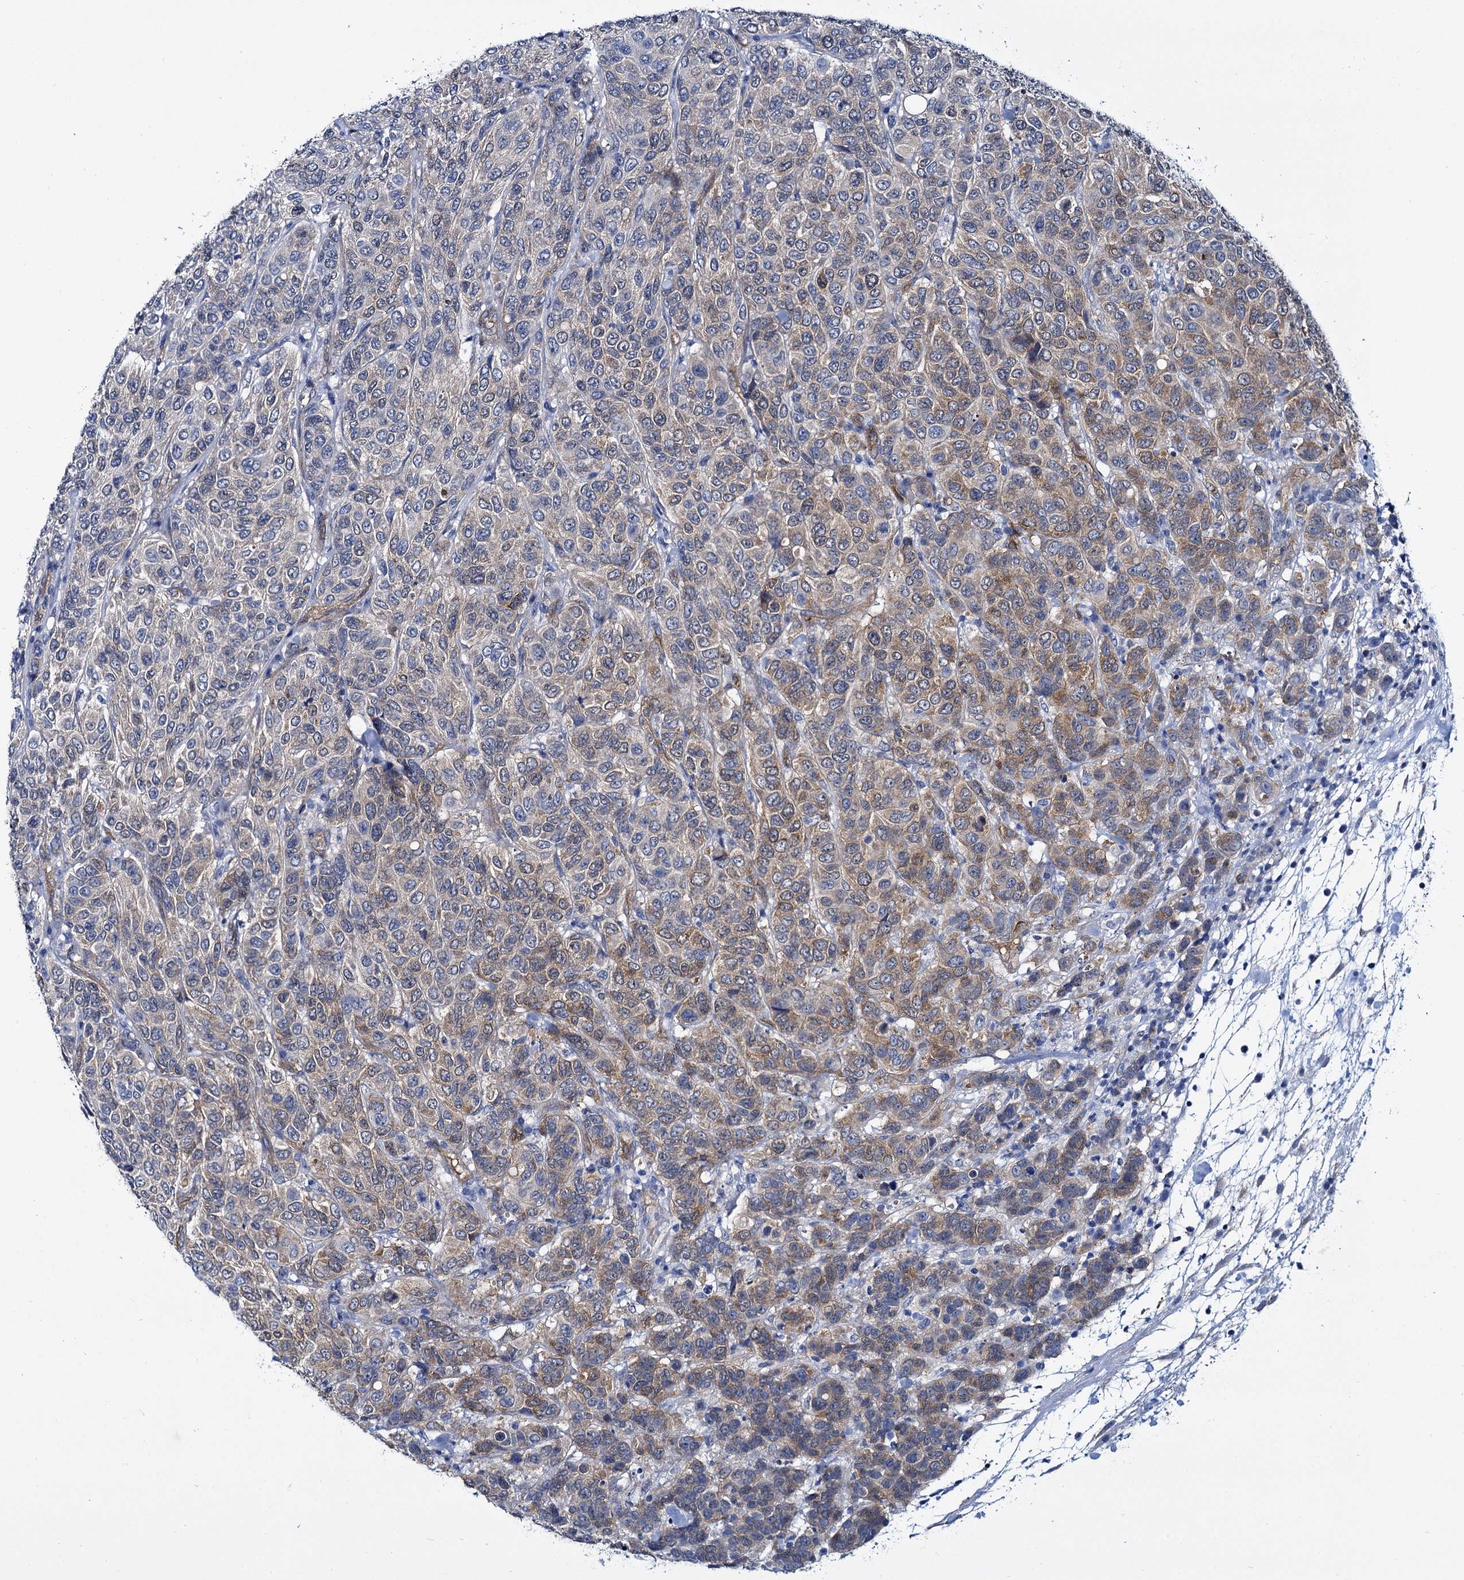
{"staining": {"intensity": "moderate", "quantity": "<25%", "location": "cytoplasmic/membranous"}, "tissue": "breast cancer", "cell_type": "Tumor cells", "image_type": "cancer", "snomed": [{"axis": "morphology", "description": "Duct carcinoma"}, {"axis": "topography", "description": "Breast"}], "caption": "Immunohistochemical staining of infiltrating ductal carcinoma (breast) displays low levels of moderate cytoplasmic/membranous protein staining in approximately <25% of tumor cells.", "gene": "STXBP1", "patient": {"sex": "female", "age": 55}}